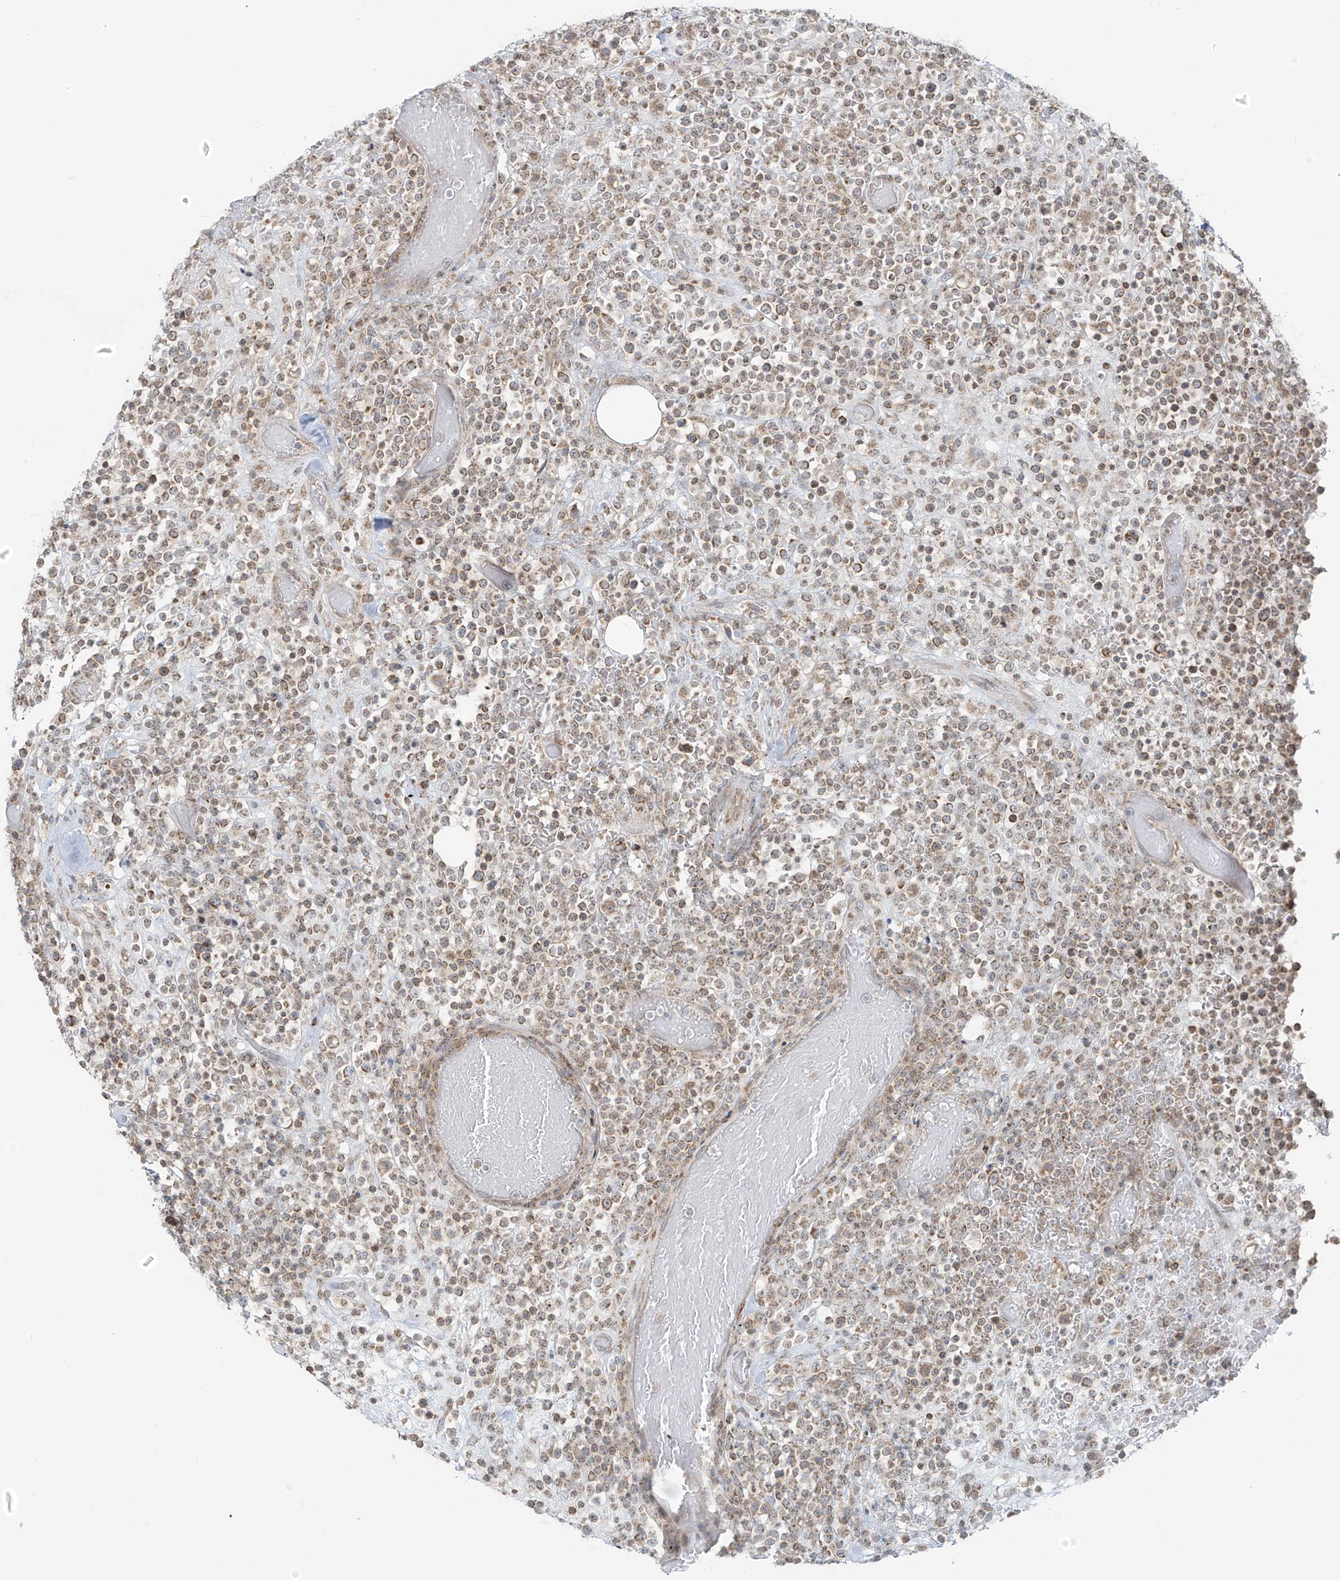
{"staining": {"intensity": "weak", "quantity": ">75%", "location": "cytoplasmic/membranous"}, "tissue": "lymphoma", "cell_type": "Tumor cells", "image_type": "cancer", "snomed": [{"axis": "morphology", "description": "Malignant lymphoma, non-Hodgkin's type, High grade"}, {"axis": "topography", "description": "Colon"}], "caption": "Malignant lymphoma, non-Hodgkin's type (high-grade) was stained to show a protein in brown. There is low levels of weak cytoplasmic/membranous positivity in about >75% of tumor cells.", "gene": "HDDC2", "patient": {"sex": "female", "age": 53}}